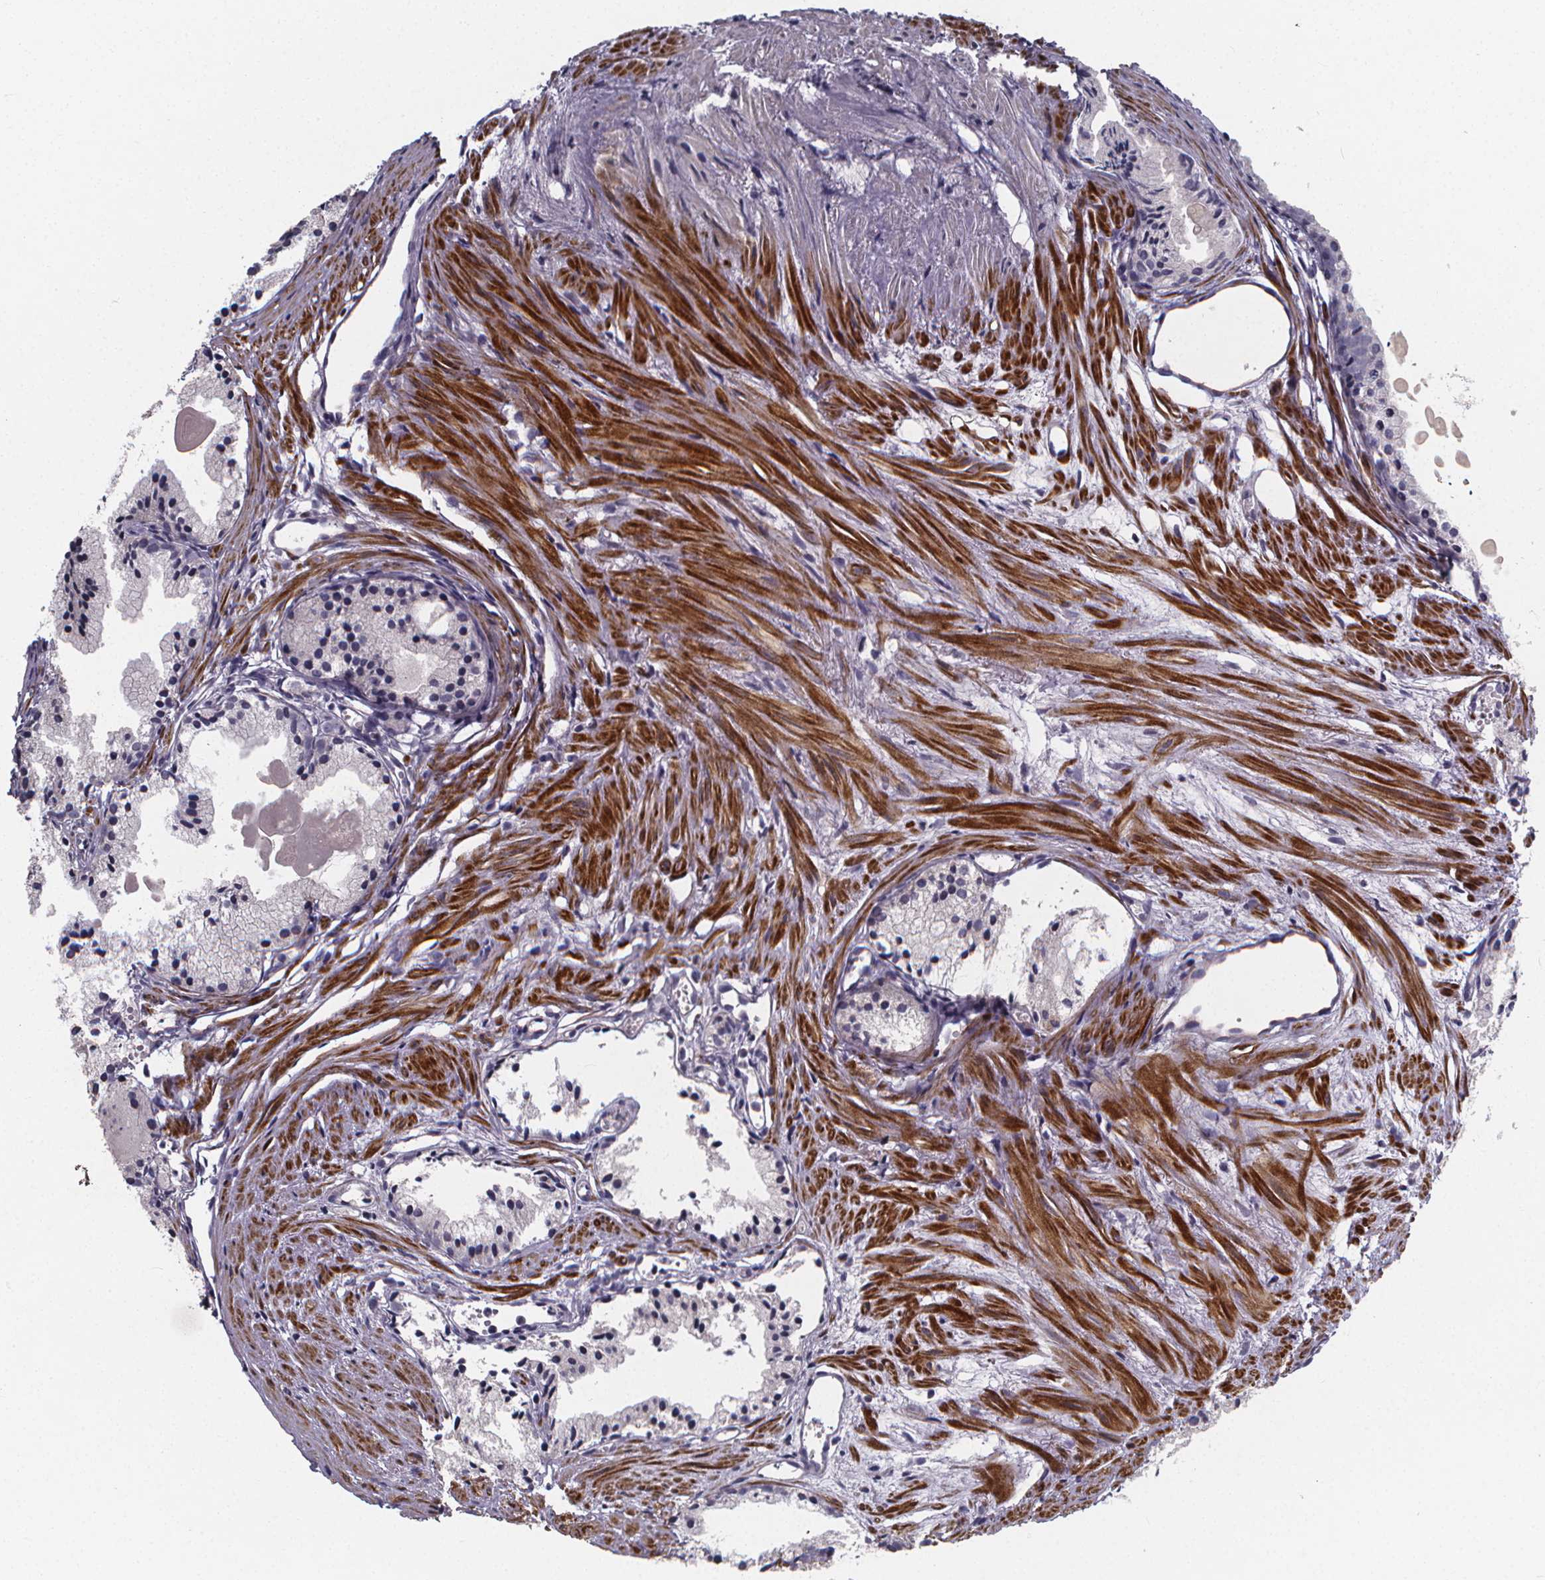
{"staining": {"intensity": "negative", "quantity": "none", "location": "none"}, "tissue": "prostate cancer", "cell_type": "Tumor cells", "image_type": "cancer", "snomed": [{"axis": "morphology", "description": "Adenocarcinoma, High grade"}, {"axis": "topography", "description": "Prostate"}], "caption": "Immunohistochemistry image of prostate high-grade adenocarcinoma stained for a protein (brown), which reveals no expression in tumor cells.", "gene": "FBXW2", "patient": {"sex": "male", "age": 81}}